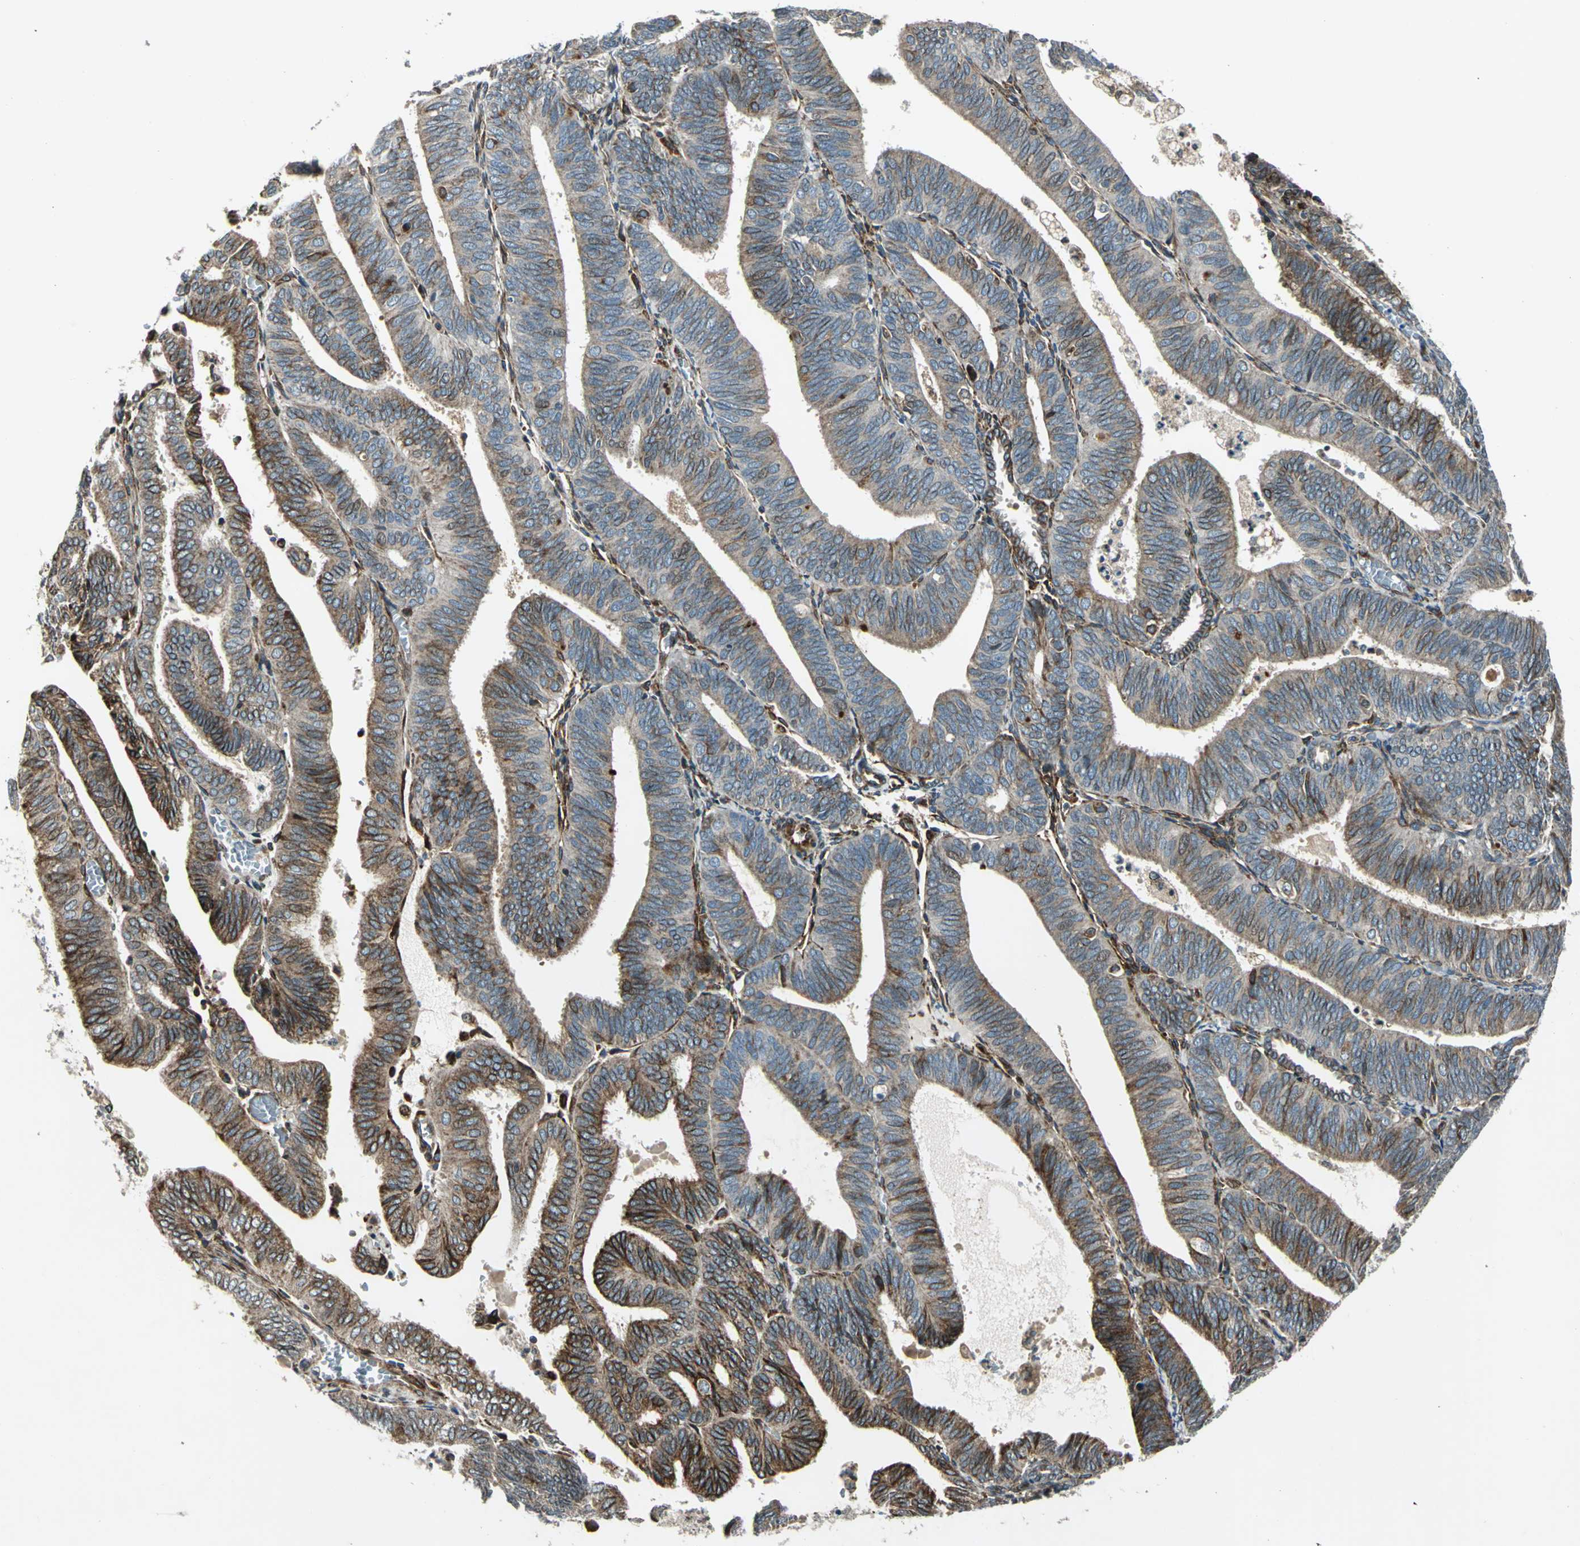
{"staining": {"intensity": "strong", "quantity": "25%-75%", "location": "cytoplasmic/membranous"}, "tissue": "endometrial cancer", "cell_type": "Tumor cells", "image_type": "cancer", "snomed": [{"axis": "morphology", "description": "Adenocarcinoma, NOS"}, {"axis": "topography", "description": "Uterus"}], "caption": "Immunohistochemical staining of human endometrial adenocarcinoma shows high levels of strong cytoplasmic/membranous staining in about 25%-75% of tumor cells. The staining is performed using DAB brown chromogen to label protein expression. The nuclei are counter-stained blue using hematoxylin.", "gene": "HTATIP2", "patient": {"sex": "female", "age": 60}}